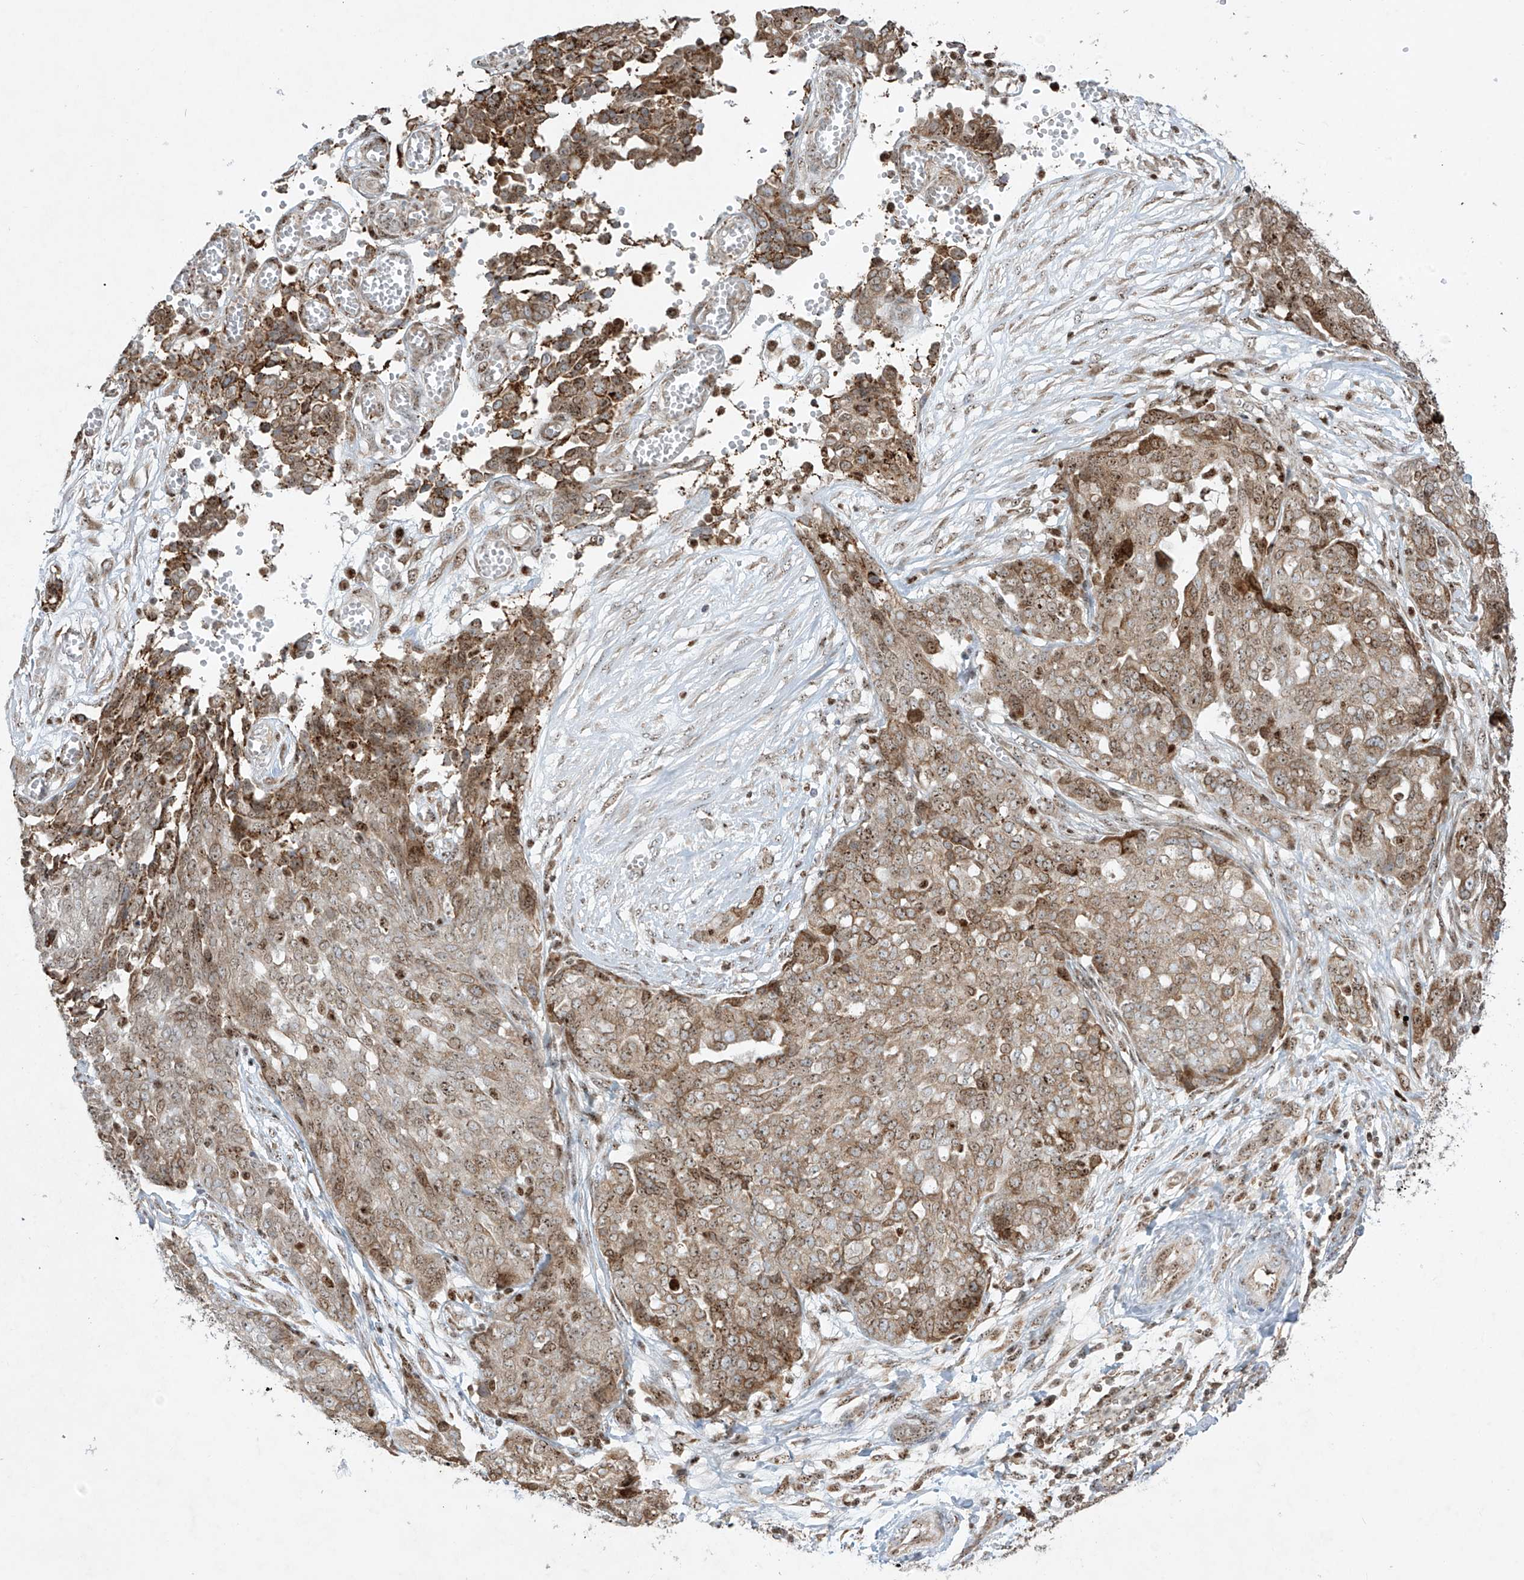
{"staining": {"intensity": "moderate", "quantity": ">75%", "location": "cytoplasmic/membranous,nuclear"}, "tissue": "ovarian cancer", "cell_type": "Tumor cells", "image_type": "cancer", "snomed": [{"axis": "morphology", "description": "Cystadenocarcinoma, serous, NOS"}, {"axis": "topography", "description": "Soft tissue"}, {"axis": "topography", "description": "Ovary"}], "caption": "A brown stain labels moderate cytoplasmic/membranous and nuclear staining of a protein in ovarian cancer tumor cells. Using DAB (brown) and hematoxylin (blue) stains, captured at high magnification using brightfield microscopy.", "gene": "ZBTB8A", "patient": {"sex": "female", "age": 57}}